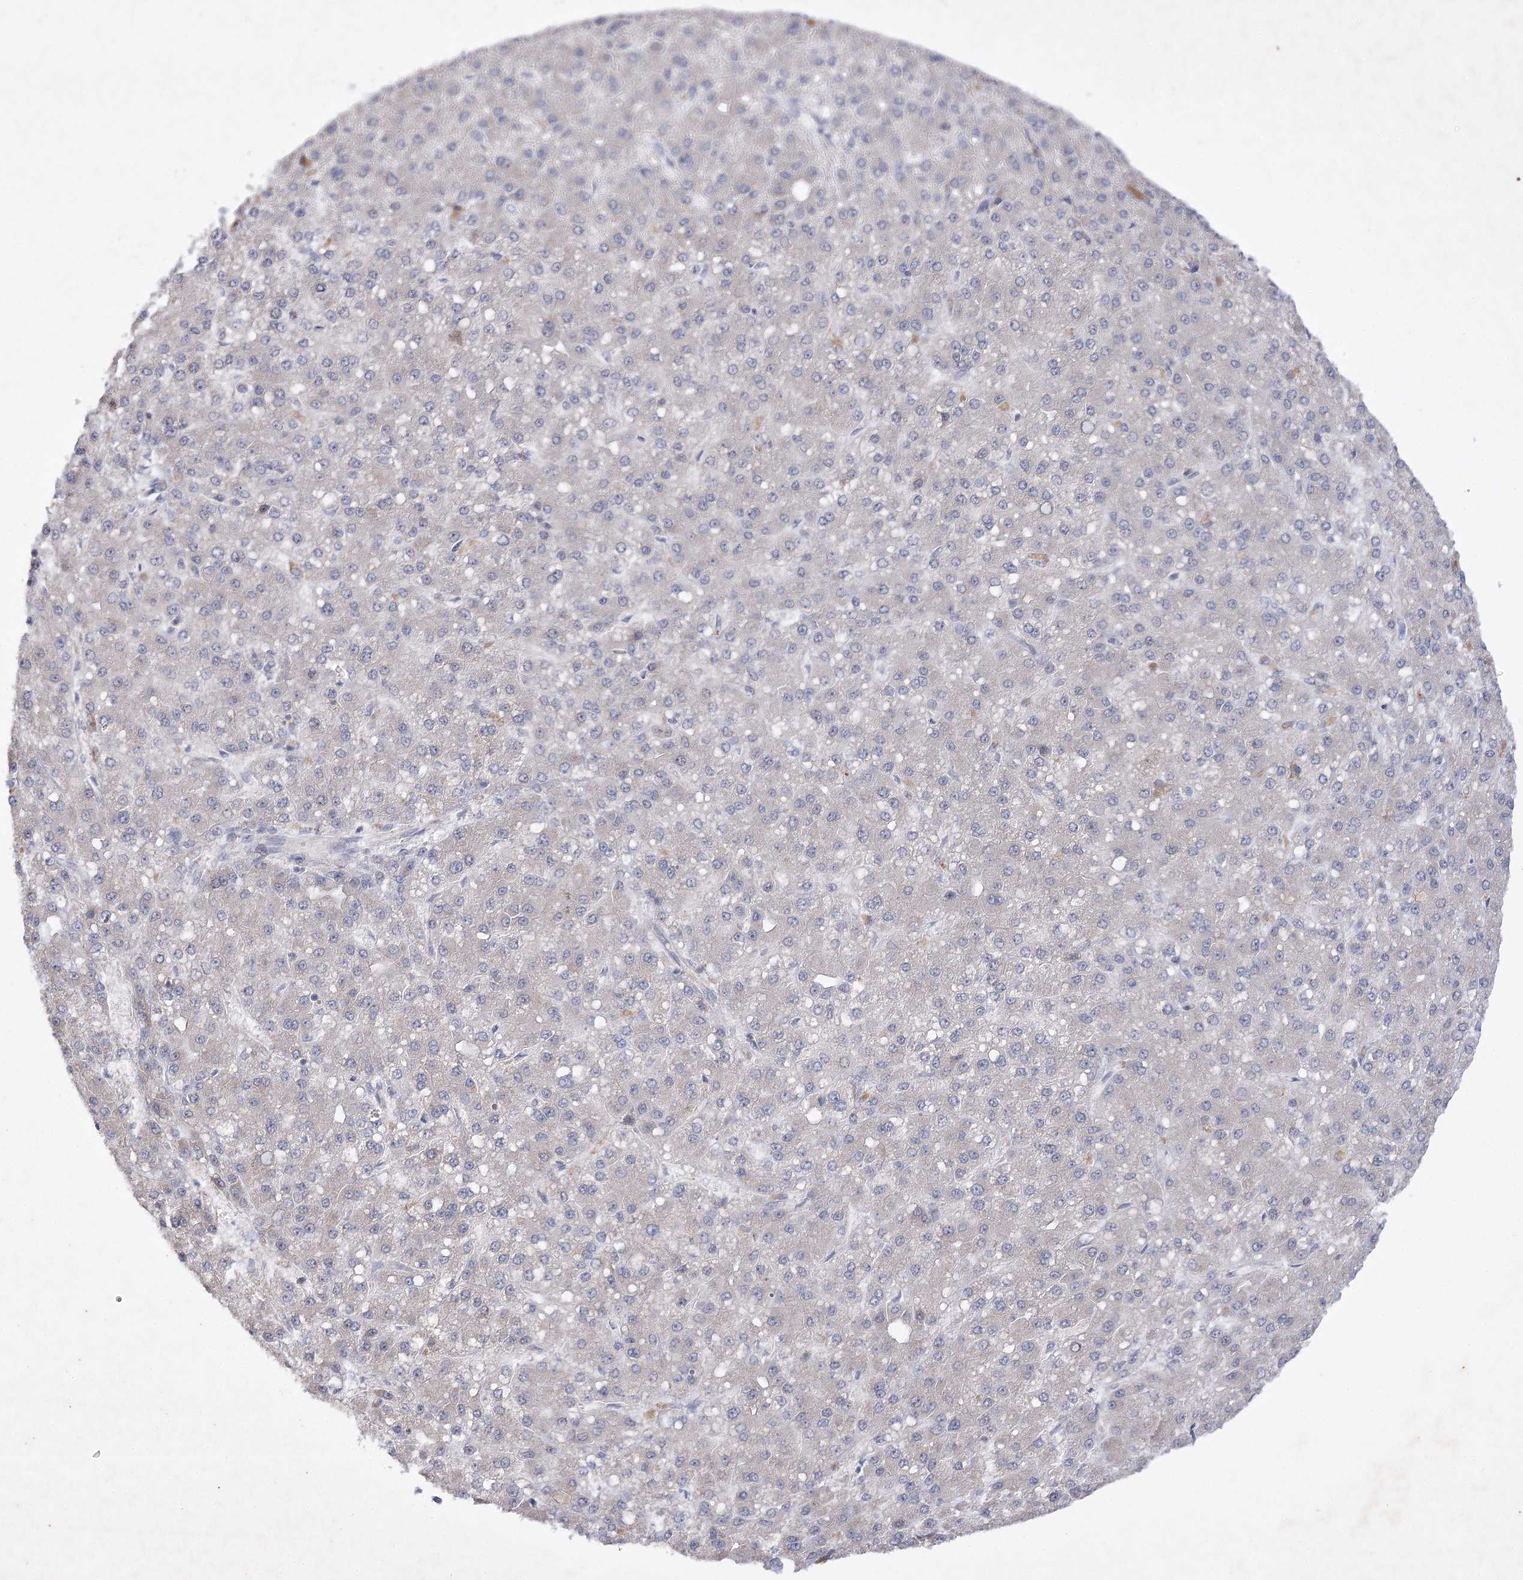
{"staining": {"intensity": "negative", "quantity": "none", "location": "none"}, "tissue": "liver cancer", "cell_type": "Tumor cells", "image_type": "cancer", "snomed": [{"axis": "morphology", "description": "Carcinoma, Hepatocellular, NOS"}, {"axis": "topography", "description": "Liver"}], "caption": "Immunohistochemistry photomicrograph of hepatocellular carcinoma (liver) stained for a protein (brown), which reveals no staining in tumor cells.", "gene": "BCR", "patient": {"sex": "male", "age": 67}}